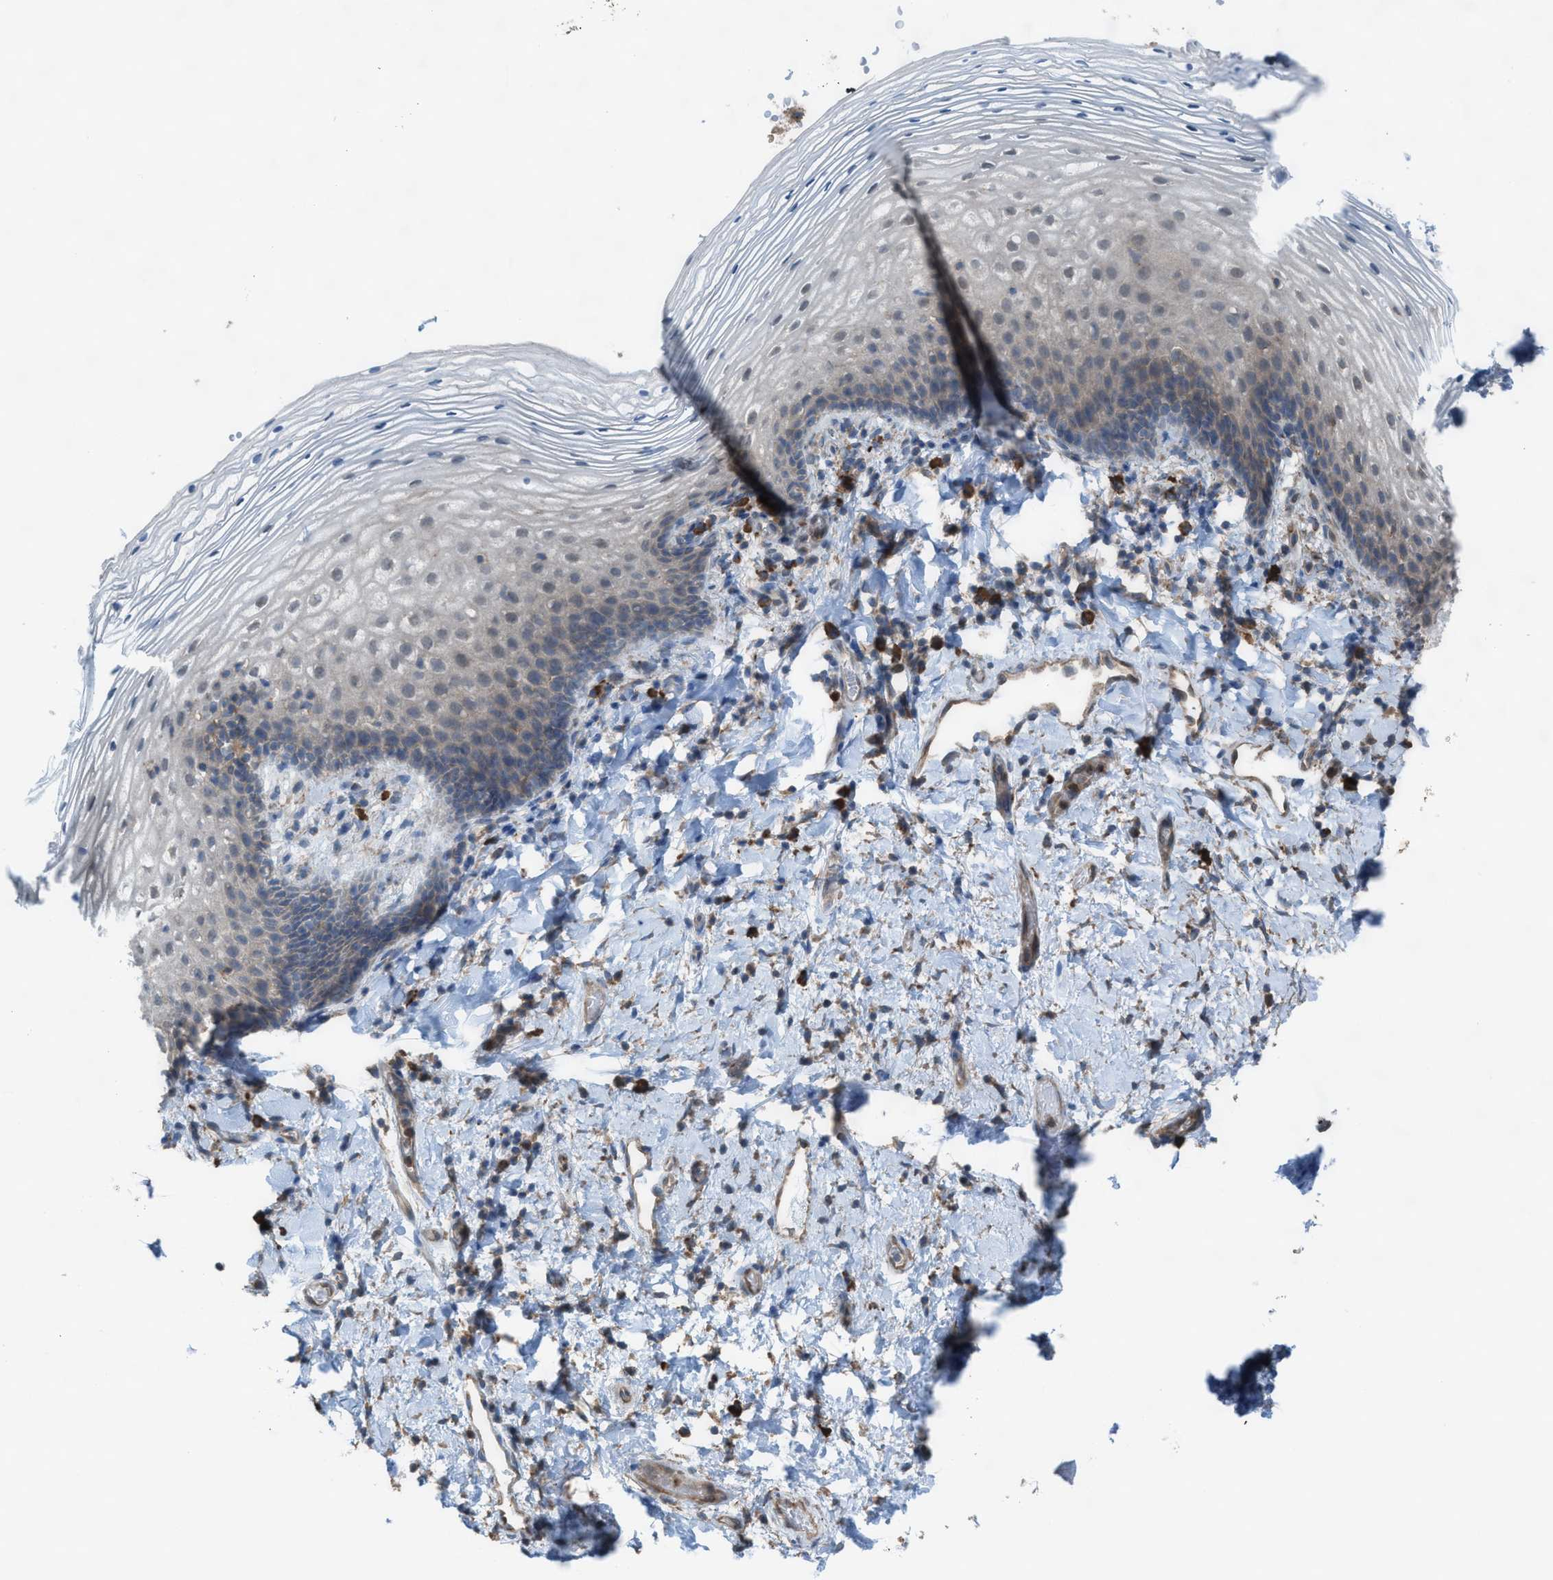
{"staining": {"intensity": "weak", "quantity": "<25%", "location": "cytoplasmic/membranous"}, "tissue": "vagina", "cell_type": "Squamous epithelial cells", "image_type": "normal", "snomed": [{"axis": "morphology", "description": "Normal tissue, NOS"}, {"axis": "topography", "description": "Vagina"}], "caption": "Immunohistochemistry image of normal human vagina stained for a protein (brown), which demonstrates no positivity in squamous epithelial cells. The staining is performed using DAB brown chromogen with nuclei counter-stained in using hematoxylin.", "gene": "PLAA", "patient": {"sex": "female", "age": 60}}